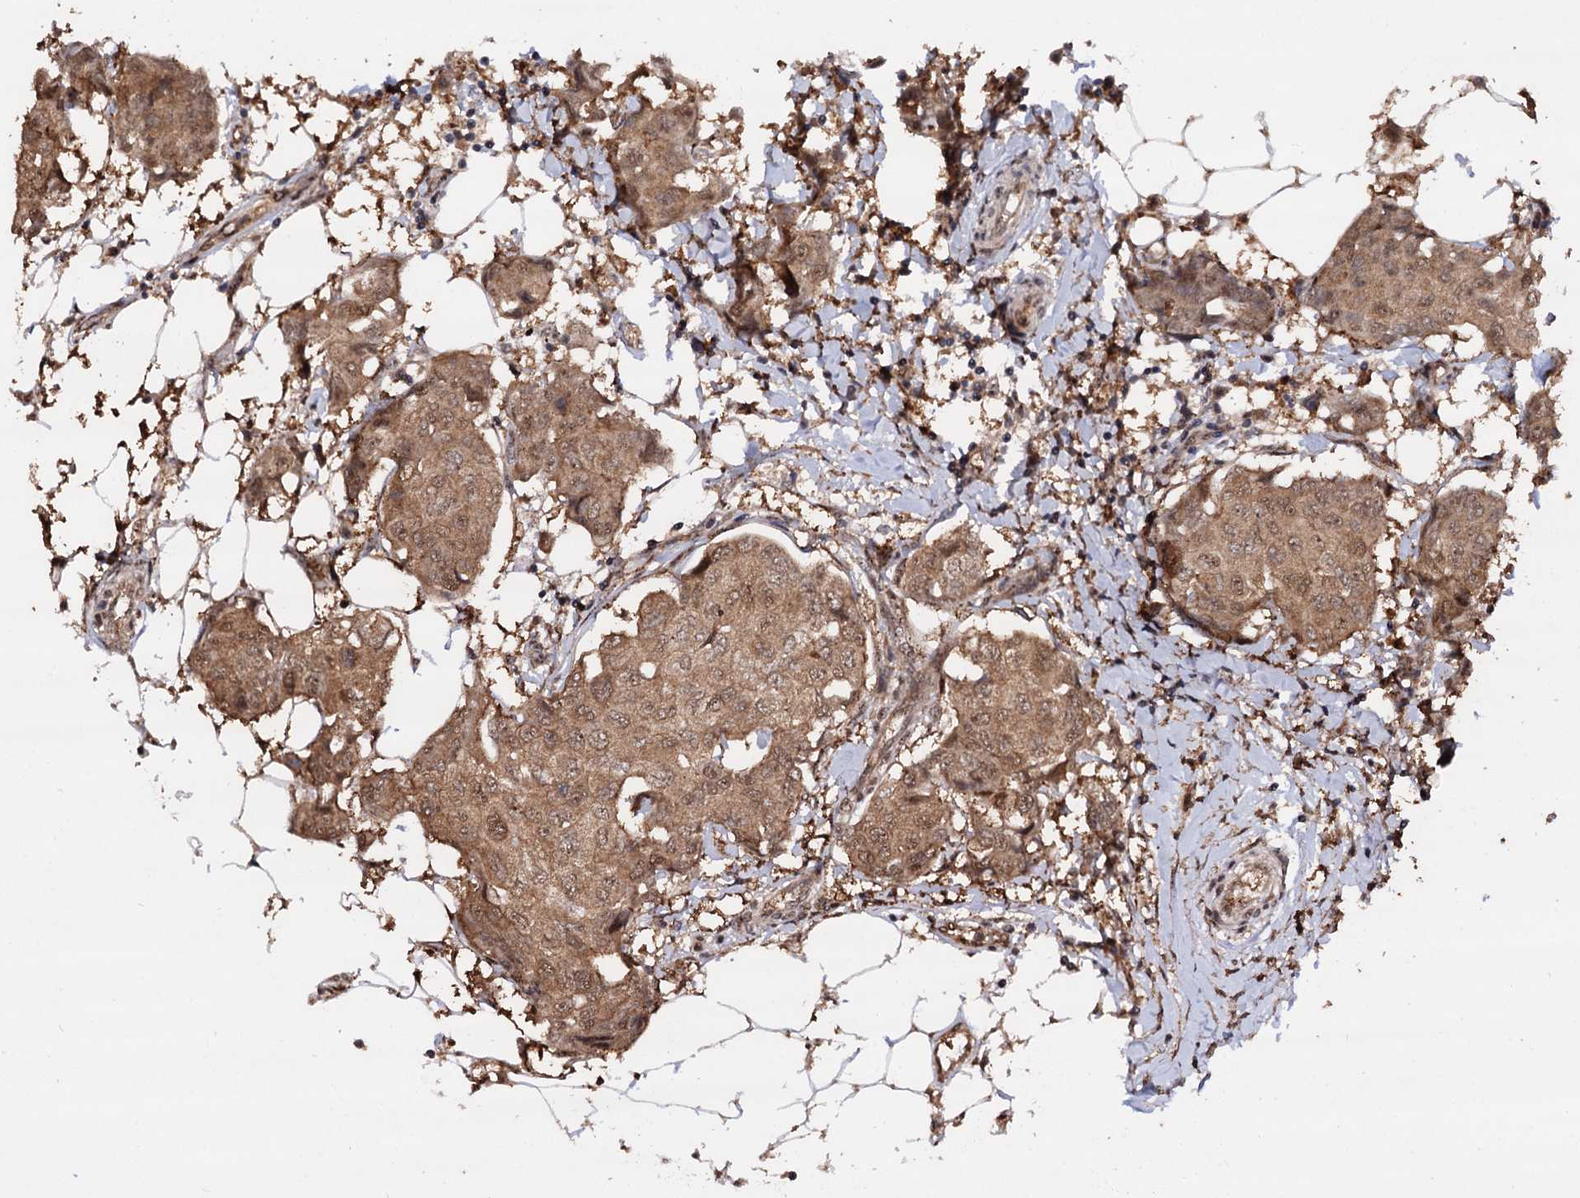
{"staining": {"intensity": "moderate", "quantity": ">75%", "location": "cytoplasmic/membranous,nuclear"}, "tissue": "breast cancer", "cell_type": "Tumor cells", "image_type": "cancer", "snomed": [{"axis": "morphology", "description": "Duct carcinoma"}, {"axis": "topography", "description": "Breast"}], "caption": "The histopathology image reveals a brown stain indicating the presence of a protein in the cytoplasmic/membranous and nuclear of tumor cells in breast cancer.", "gene": "PIGB", "patient": {"sex": "female", "age": 80}}